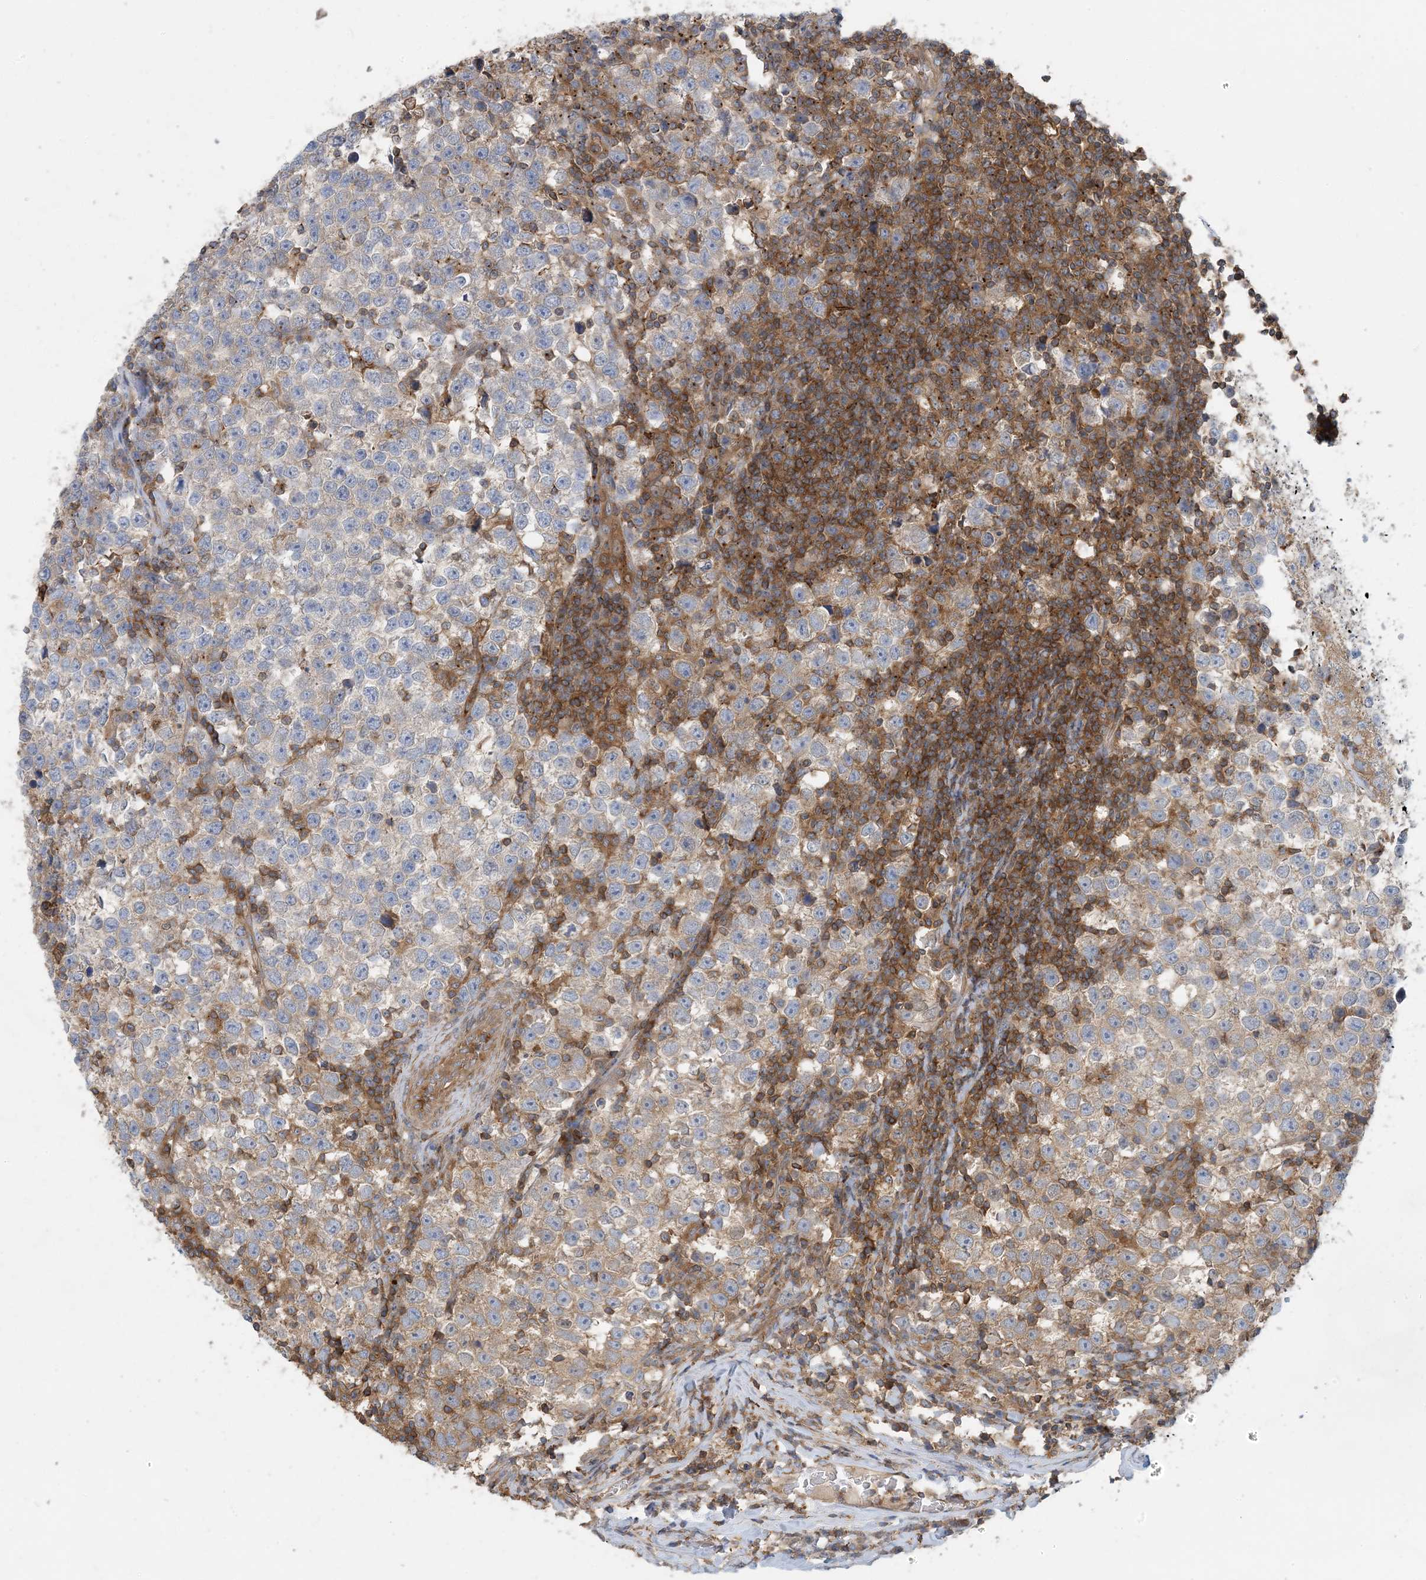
{"staining": {"intensity": "negative", "quantity": "none", "location": "none"}, "tissue": "testis cancer", "cell_type": "Tumor cells", "image_type": "cancer", "snomed": [{"axis": "morphology", "description": "Normal tissue, NOS"}, {"axis": "morphology", "description": "Seminoma, NOS"}, {"axis": "topography", "description": "Testis"}], "caption": "Immunohistochemical staining of testis cancer (seminoma) reveals no significant staining in tumor cells.", "gene": "SFMBT2", "patient": {"sex": "male", "age": 43}}